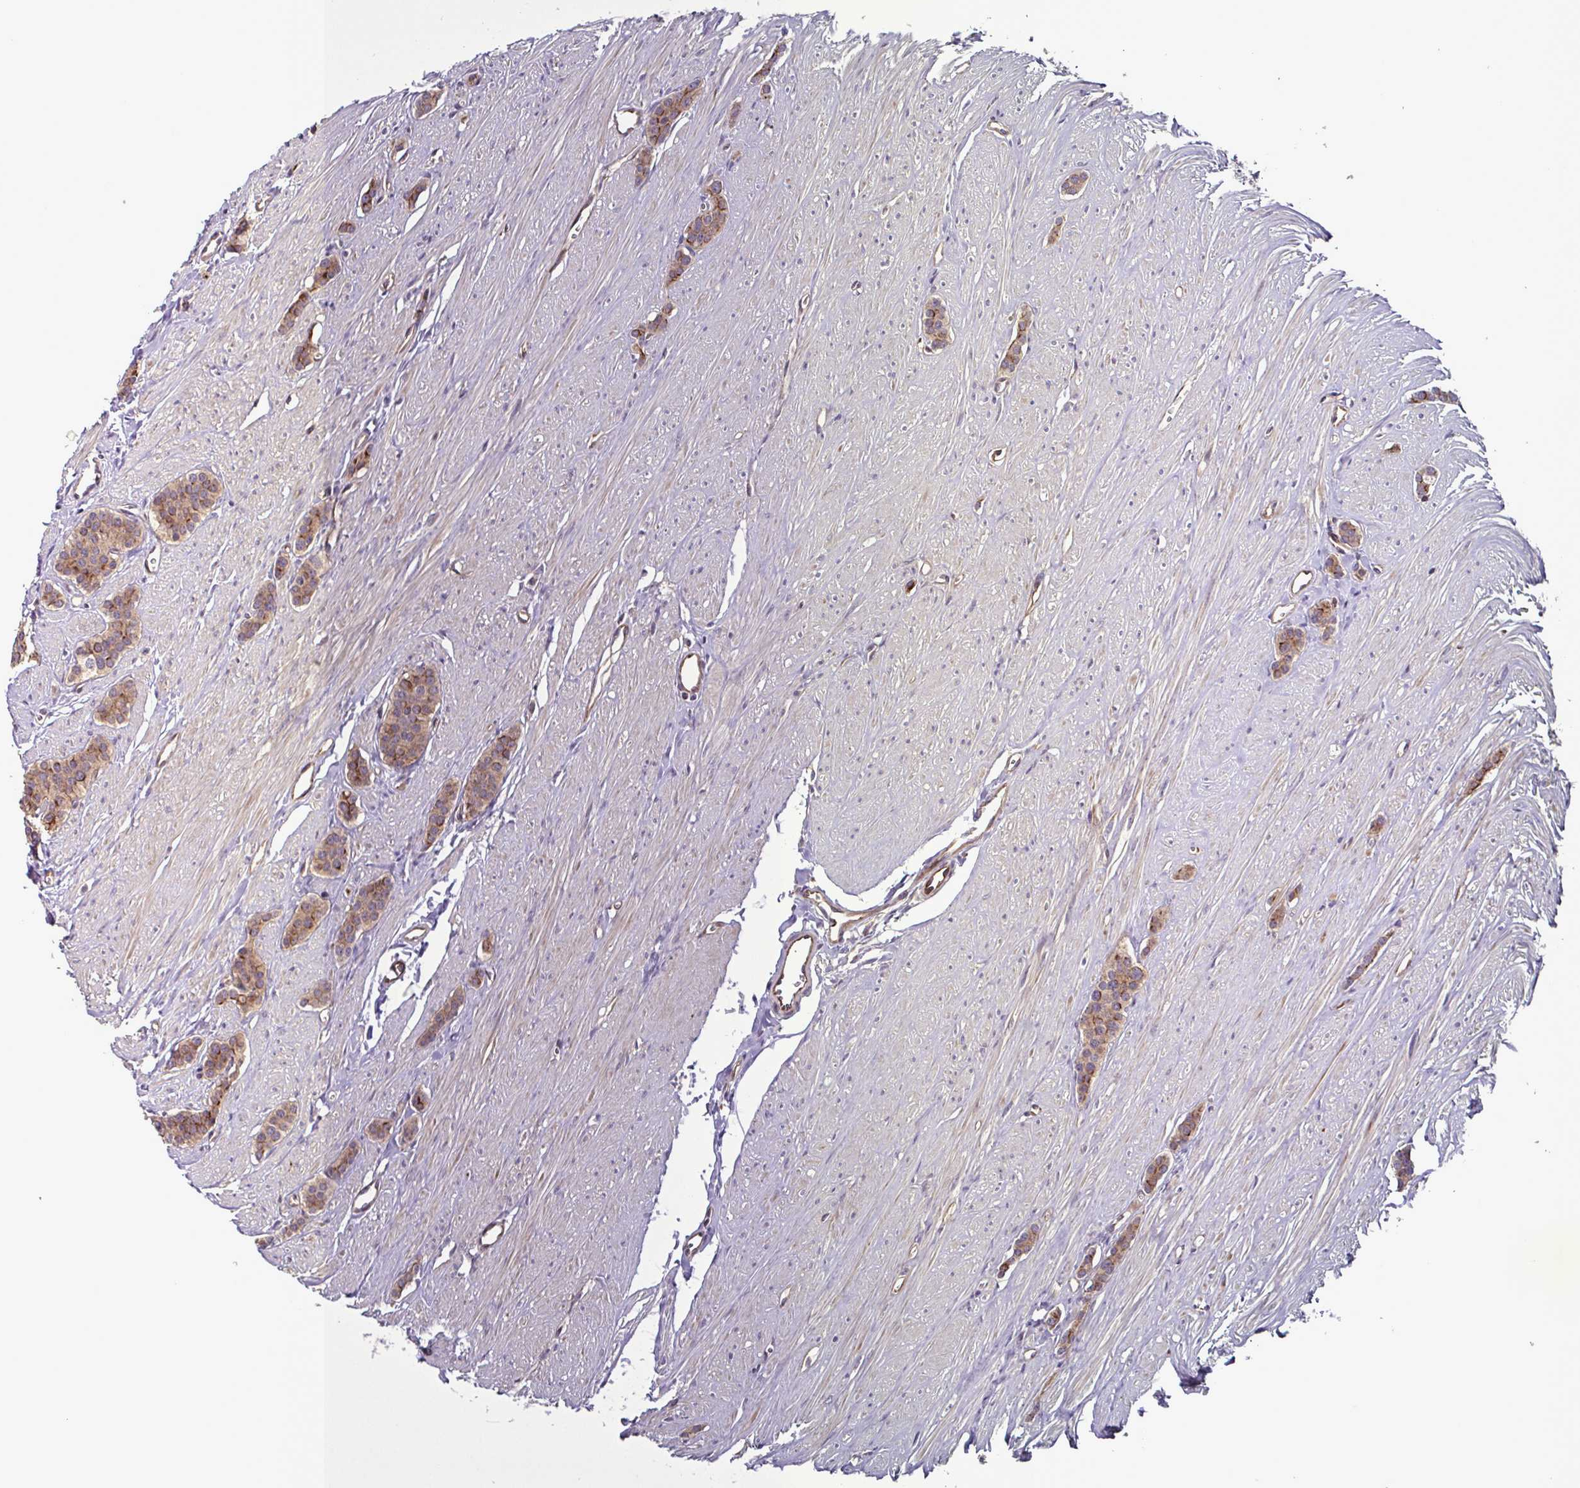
{"staining": {"intensity": "moderate", "quantity": "25%-75%", "location": "cytoplasmic/membranous"}, "tissue": "carcinoid", "cell_type": "Tumor cells", "image_type": "cancer", "snomed": [{"axis": "morphology", "description": "Carcinoid, malignant, NOS"}, {"axis": "topography", "description": "Small intestine"}], "caption": "This image displays immunohistochemistry staining of carcinoid (malignant), with medium moderate cytoplasmic/membranous staining in approximately 25%-75% of tumor cells.", "gene": "GLTP", "patient": {"sex": "male", "age": 60}}